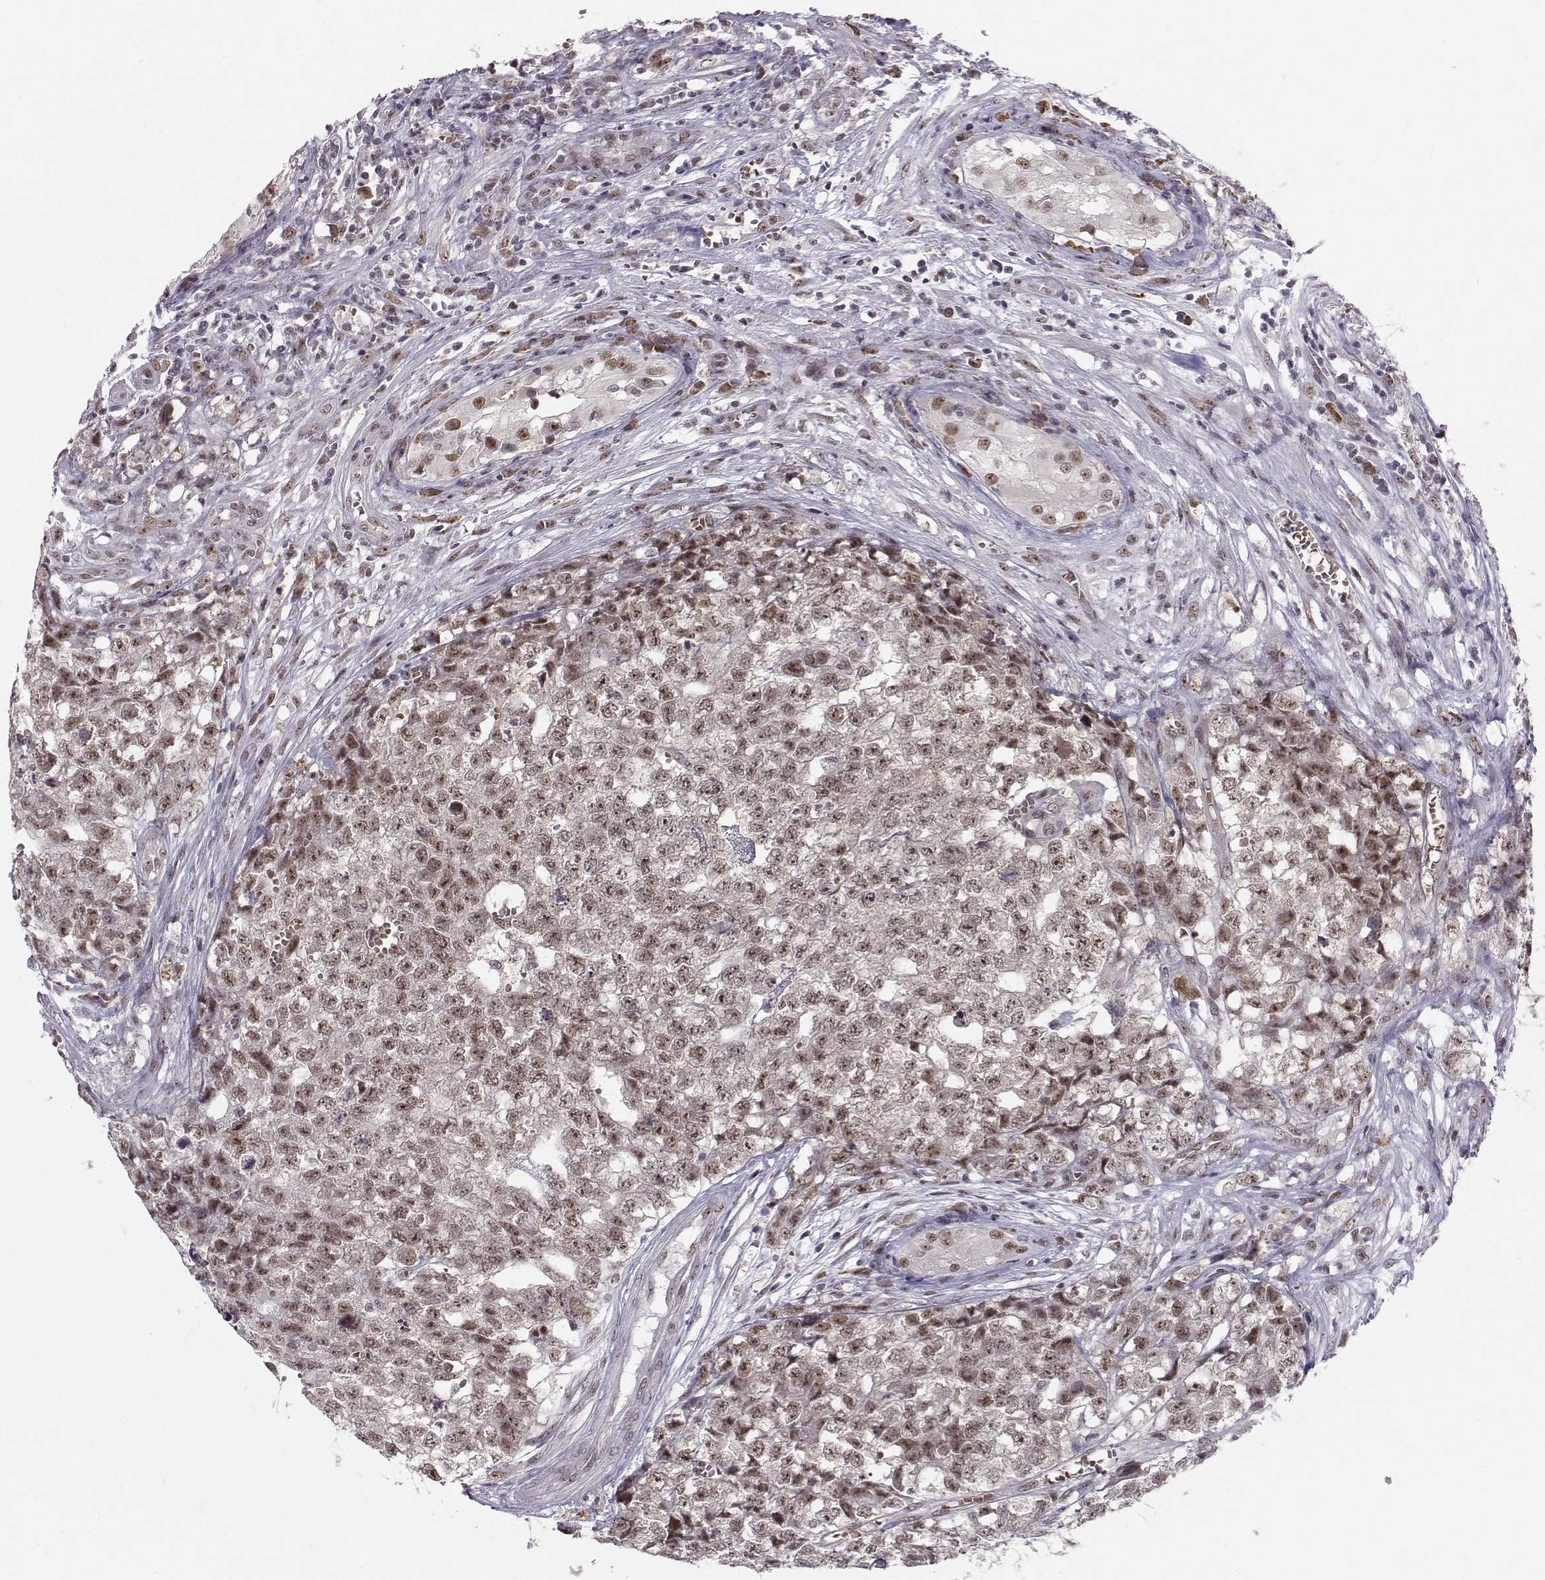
{"staining": {"intensity": "moderate", "quantity": "25%-75%", "location": "nuclear"}, "tissue": "testis cancer", "cell_type": "Tumor cells", "image_type": "cancer", "snomed": [{"axis": "morphology", "description": "Seminoma, NOS"}, {"axis": "morphology", "description": "Carcinoma, Embryonal, NOS"}, {"axis": "topography", "description": "Testis"}], "caption": "Human testis cancer (embryonal carcinoma) stained for a protein (brown) shows moderate nuclear positive positivity in approximately 25%-75% of tumor cells.", "gene": "RPP38", "patient": {"sex": "male", "age": 22}}